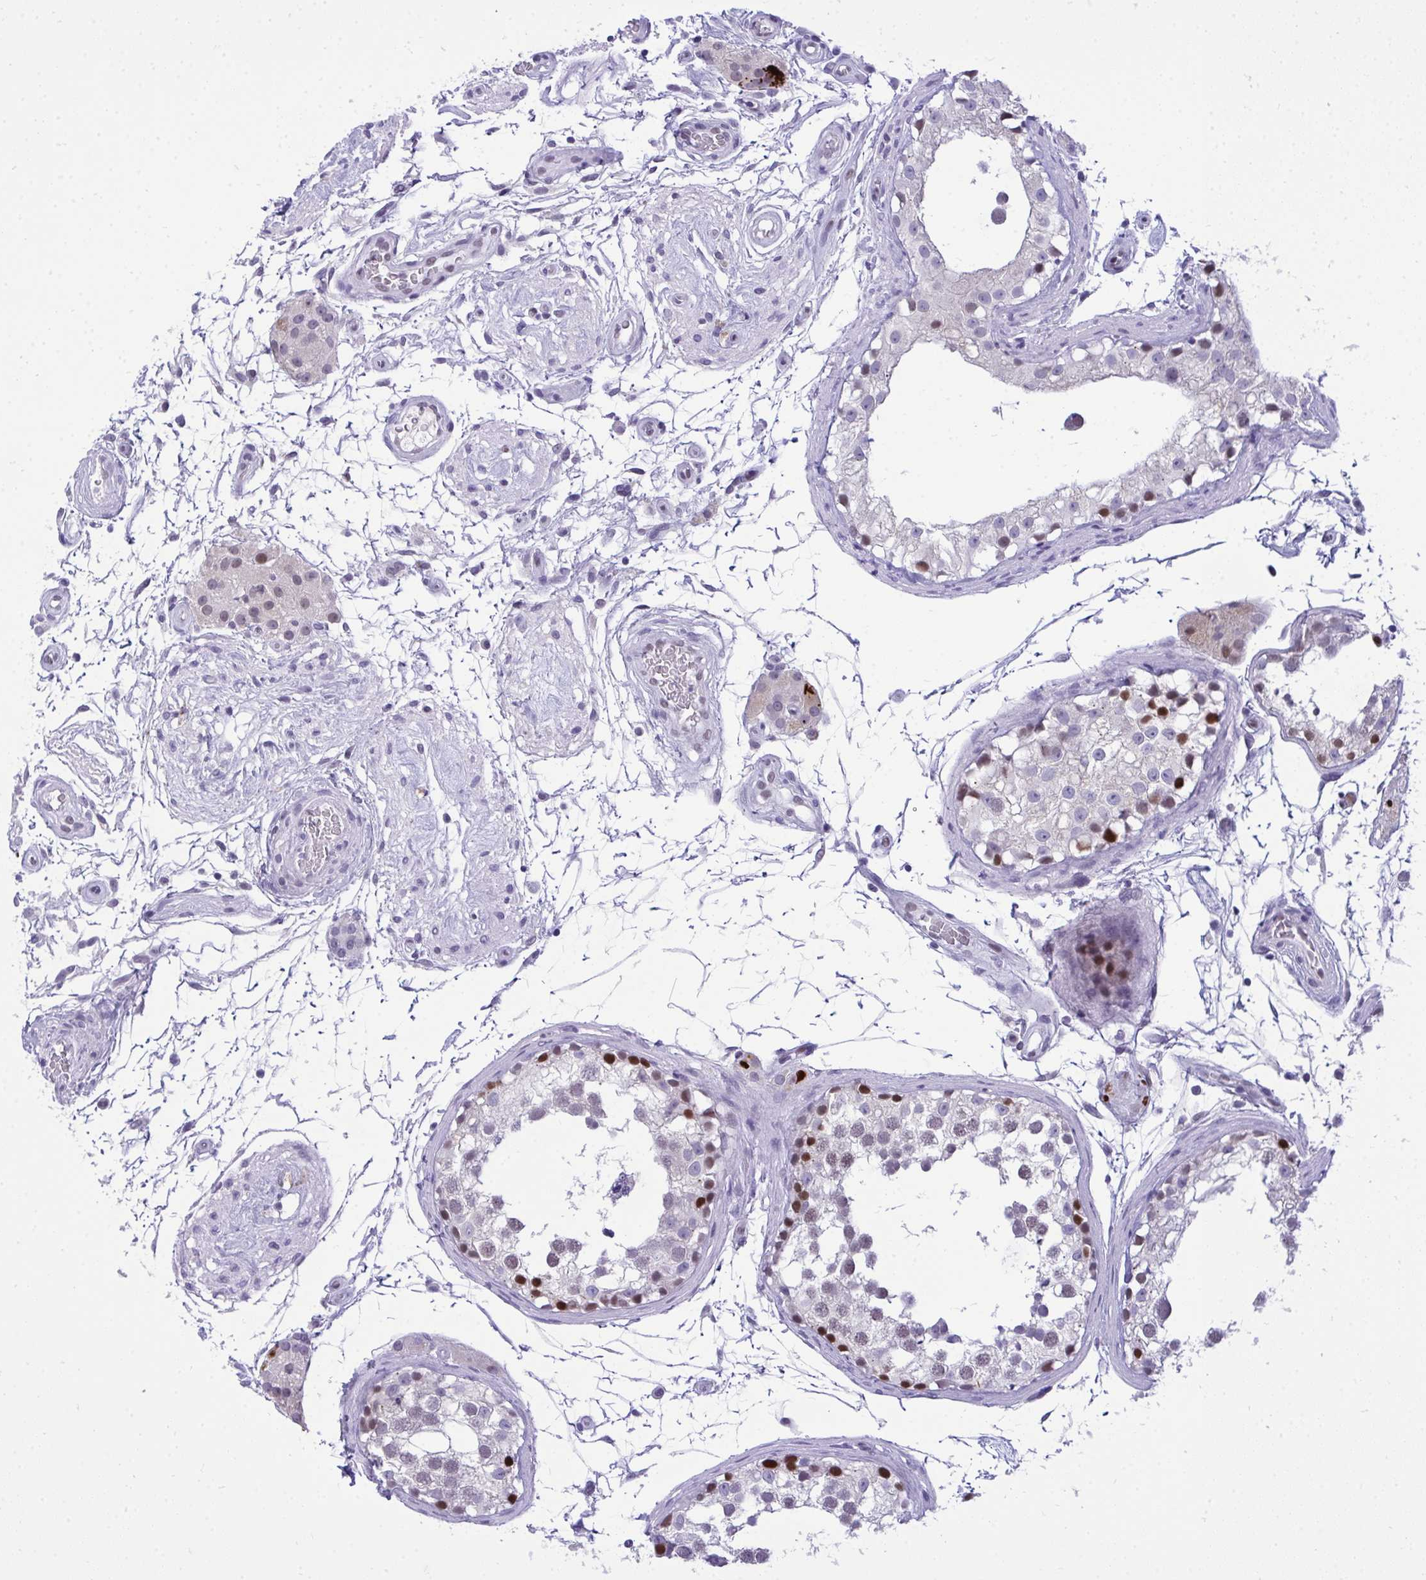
{"staining": {"intensity": "strong", "quantity": "<25%", "location": "nuclear"}, "tissue": "testis", "cell_type": "Cells in seminiferous ducts", "image_type": "normal", "snomed": [{"axis": "morphology", "description": "Normal tissue, NOS"}, {"axis": "morphology", "description": "Seminoma, NOS"}, {"axis": "topography", "description": "Testis"}], "caption": "Immunohistochemistry (IHC) (DAB) staining of benign human testis displays strong nuclear protein expression in approximately <25% of cells in seminiferous ducts. (DAB = brown stain, brightfield microscopy at high magnification).", "gene": "TEAD4", "patient": {"sex": "male", "age": 65}}